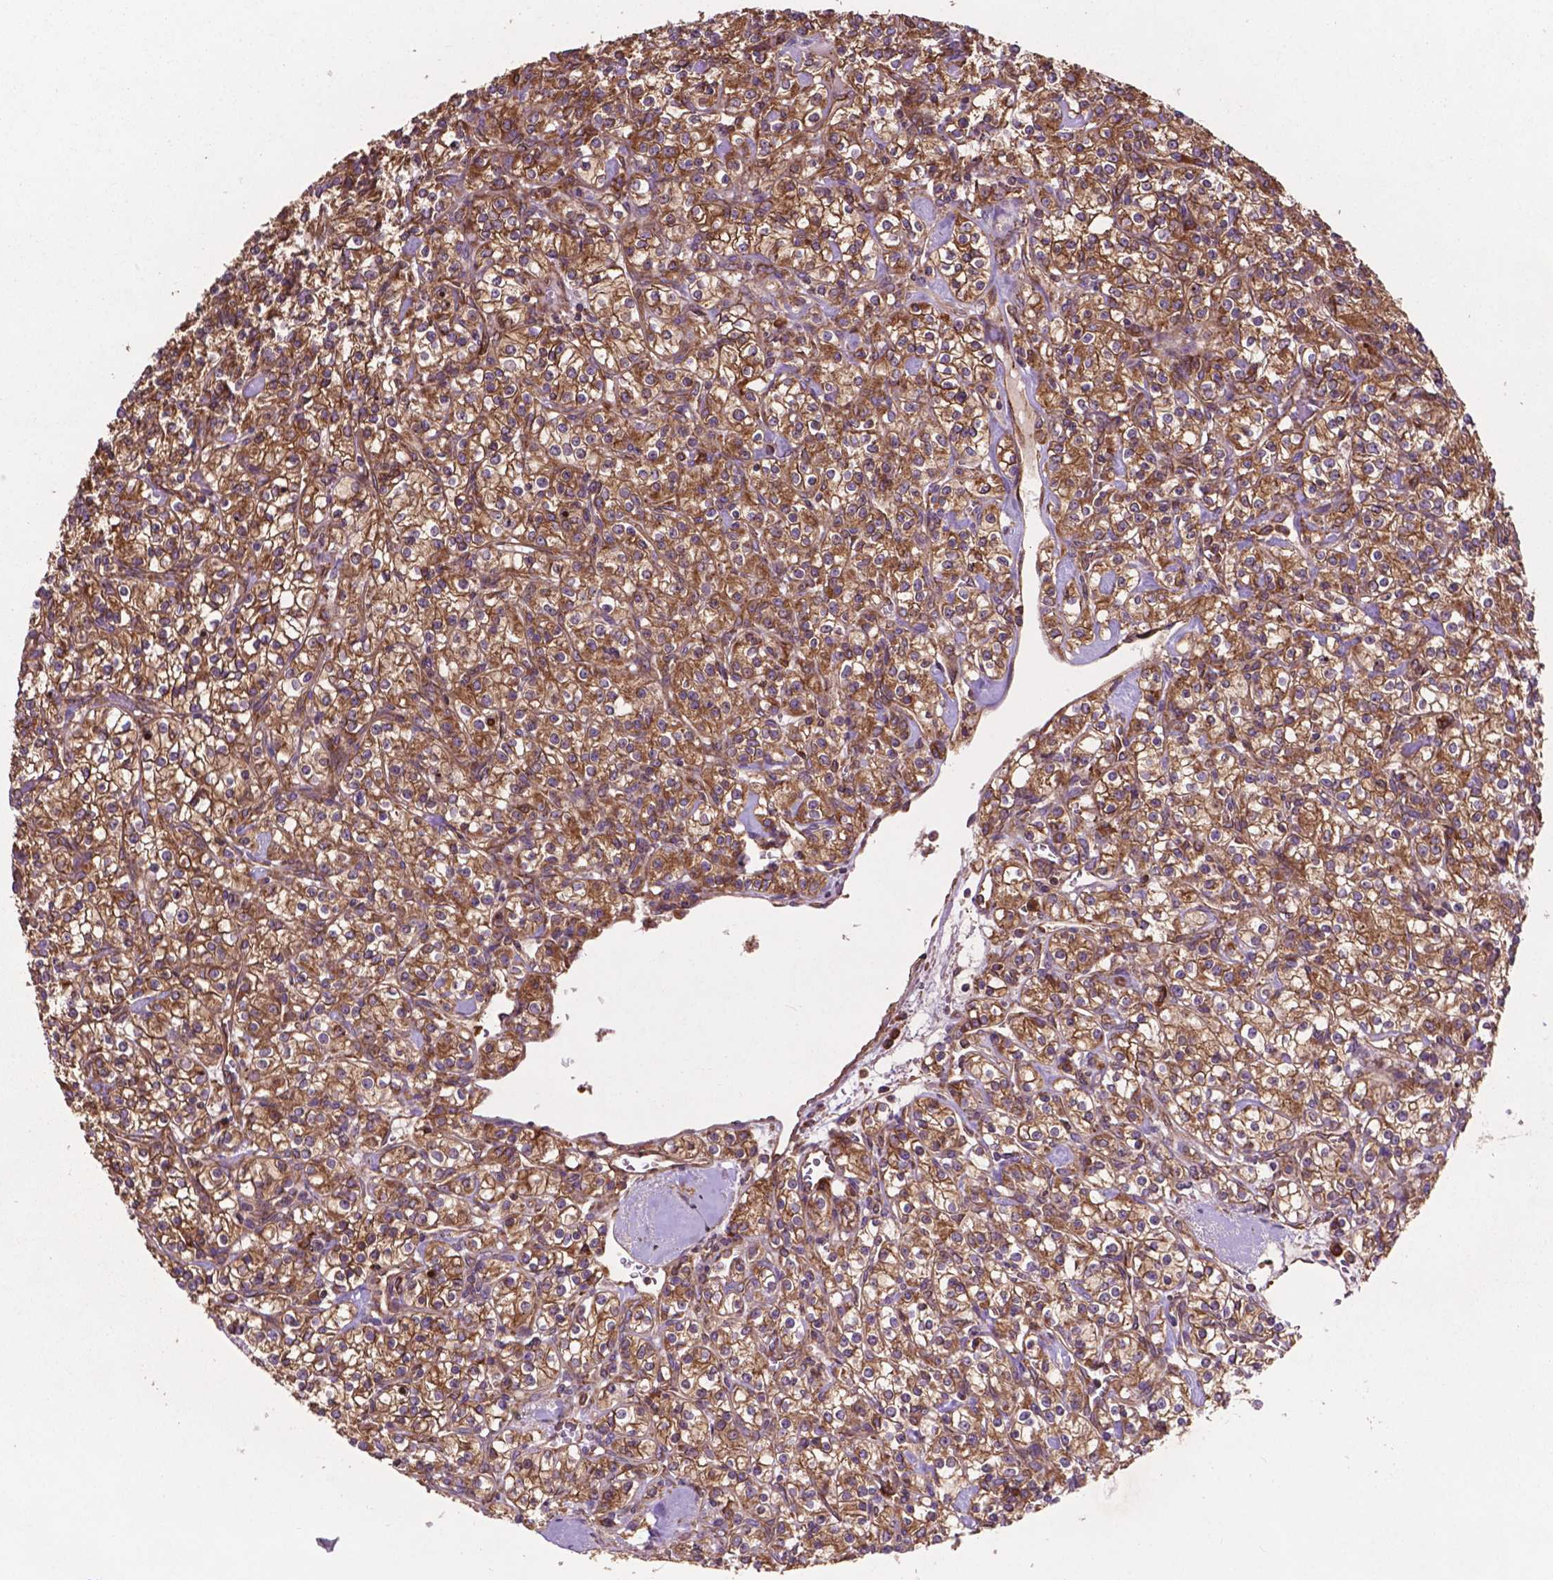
{"staining": {"intensity": "moderate", "quantity": ">75%", "location": "cytoplasmic/membranous"}, "tissue": "renal cancer", "cell_type": "Tumor cells", "image_type": "cancer", "snomed": [{"axis": "morphology", "description": "Adenocarcinoma, NOS"}, {"axis": "topography", "description": "Kidney"}], "caption": "This image reveals immunohistochemistry staining of human renal cancer, with medium moderate cytoplasmic/membranous staining in approximately >75% of tumor cells.", "gene": "CCDC71L", "patient": {"sex": "male", "age": 77}}